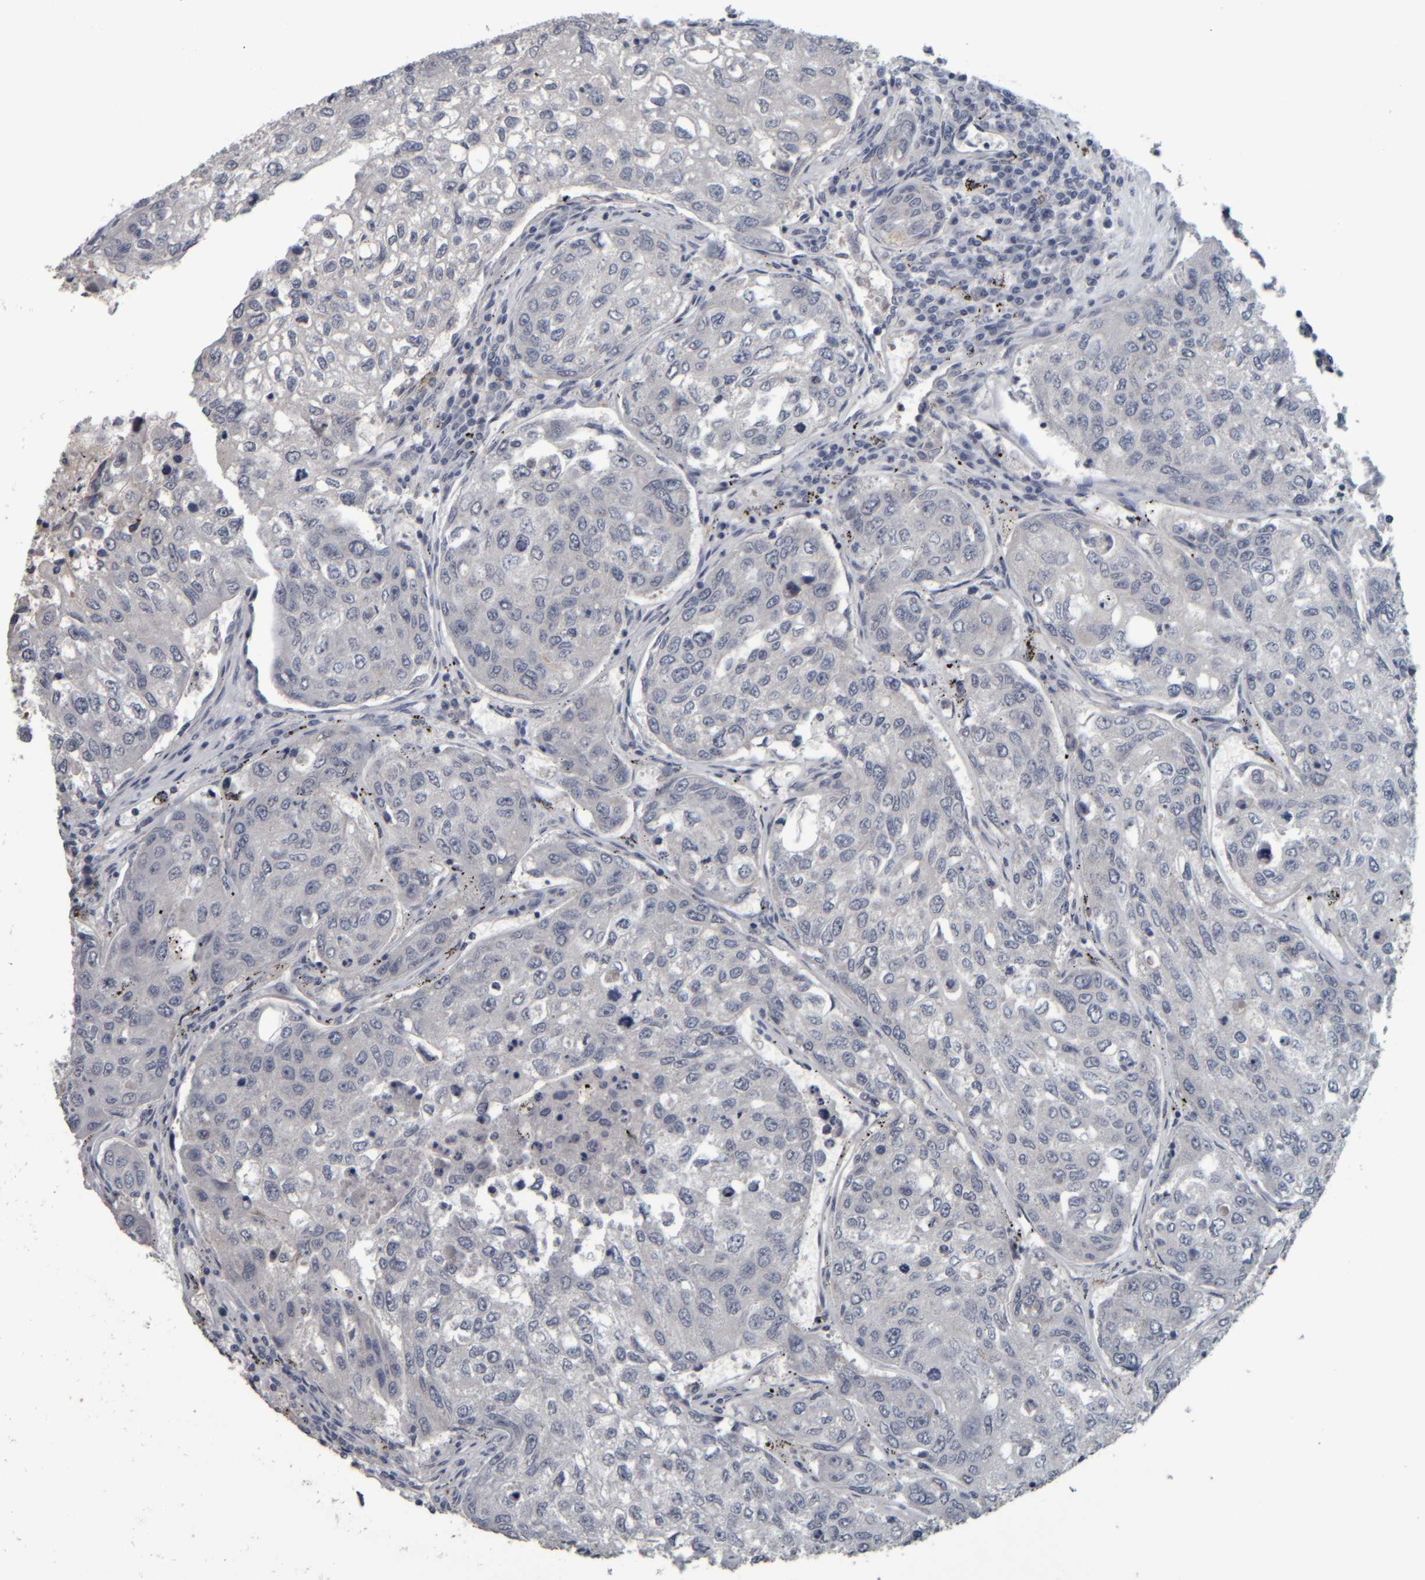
{"staining": {"intensity": "negative", "quantity": "none", "location": "none"}, "tissue": "urothelial cancer", "cell_type": "Tumor cells", "image_type": "cancer", "snomed": [{"axis": "morphology", "description": "Urothelial carcinoma, High grade"}, {"axis": "topography", "description": "Lymph node"}, {"axis": "topography", "description": "Urinary bladder"}], "caption": "Immunohistochemical staining of urothelial cancer exhibits no significant positivity in tumor cells. (DAB immunohistochemistry (IHC), high magnification).", "gene": "CAVIN4", "patient": {"sex": "male", "age": 51}}